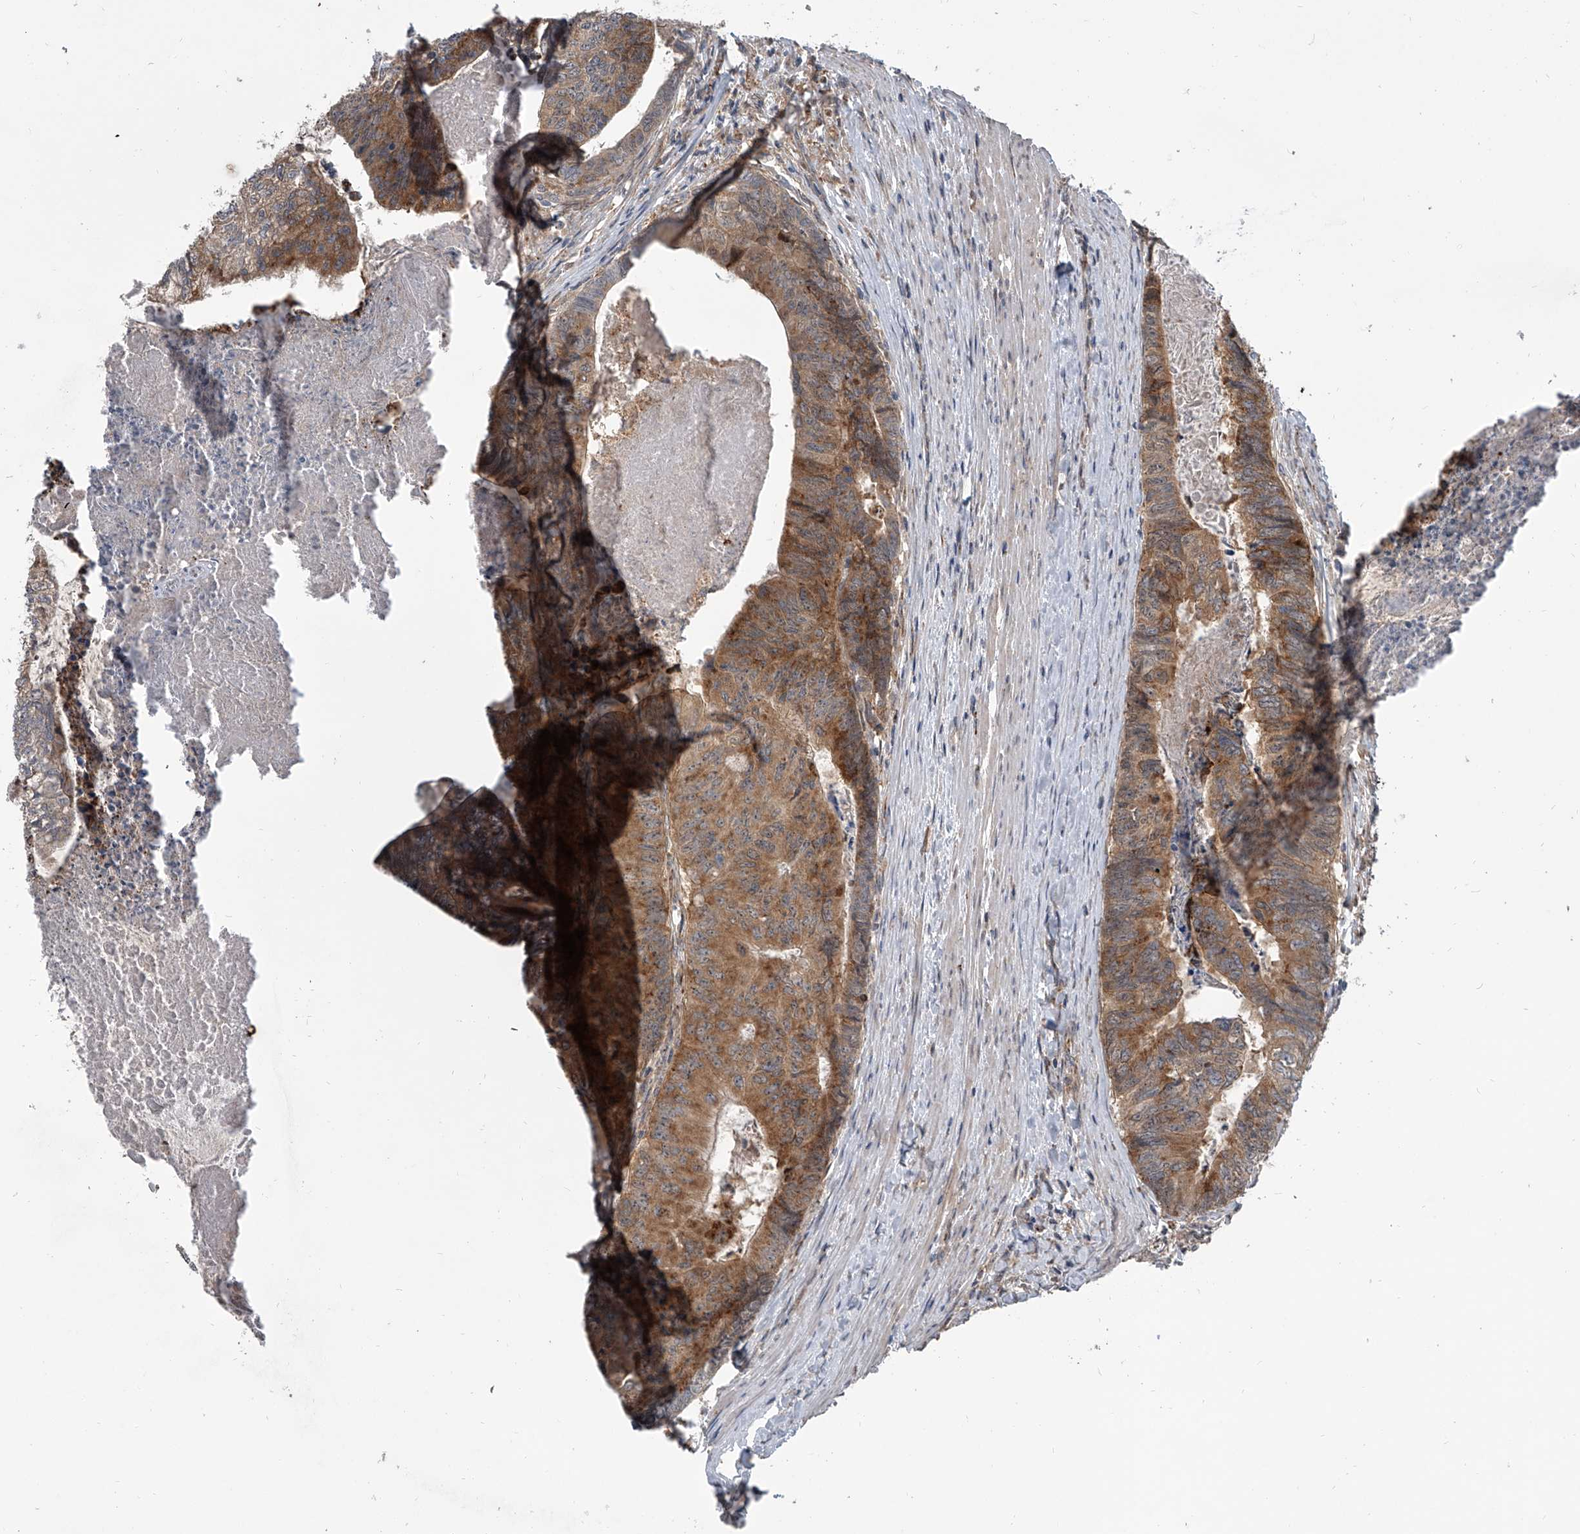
{"staining": {"intensity": "moderate", "quantity": ">75%", "location": "cytoplasmic/membranous"}, "tissue": "colorectal cancer", "cell_type": "Tumor cells", "image_type": "cancer", "snomed": [{"axis": "morphology", "description": "Adenocarcinoma, NOS"}, {"axis": "topography", "description": "Colon"}], "caption": "Colorectal cancer (adenocarcinoma) tissue displays moderate cytoplasmic/membranous expression in approximately >75% of tumor cells", "gene": "GEMIN8", "patient": {"sex": "female", "age": 67}}